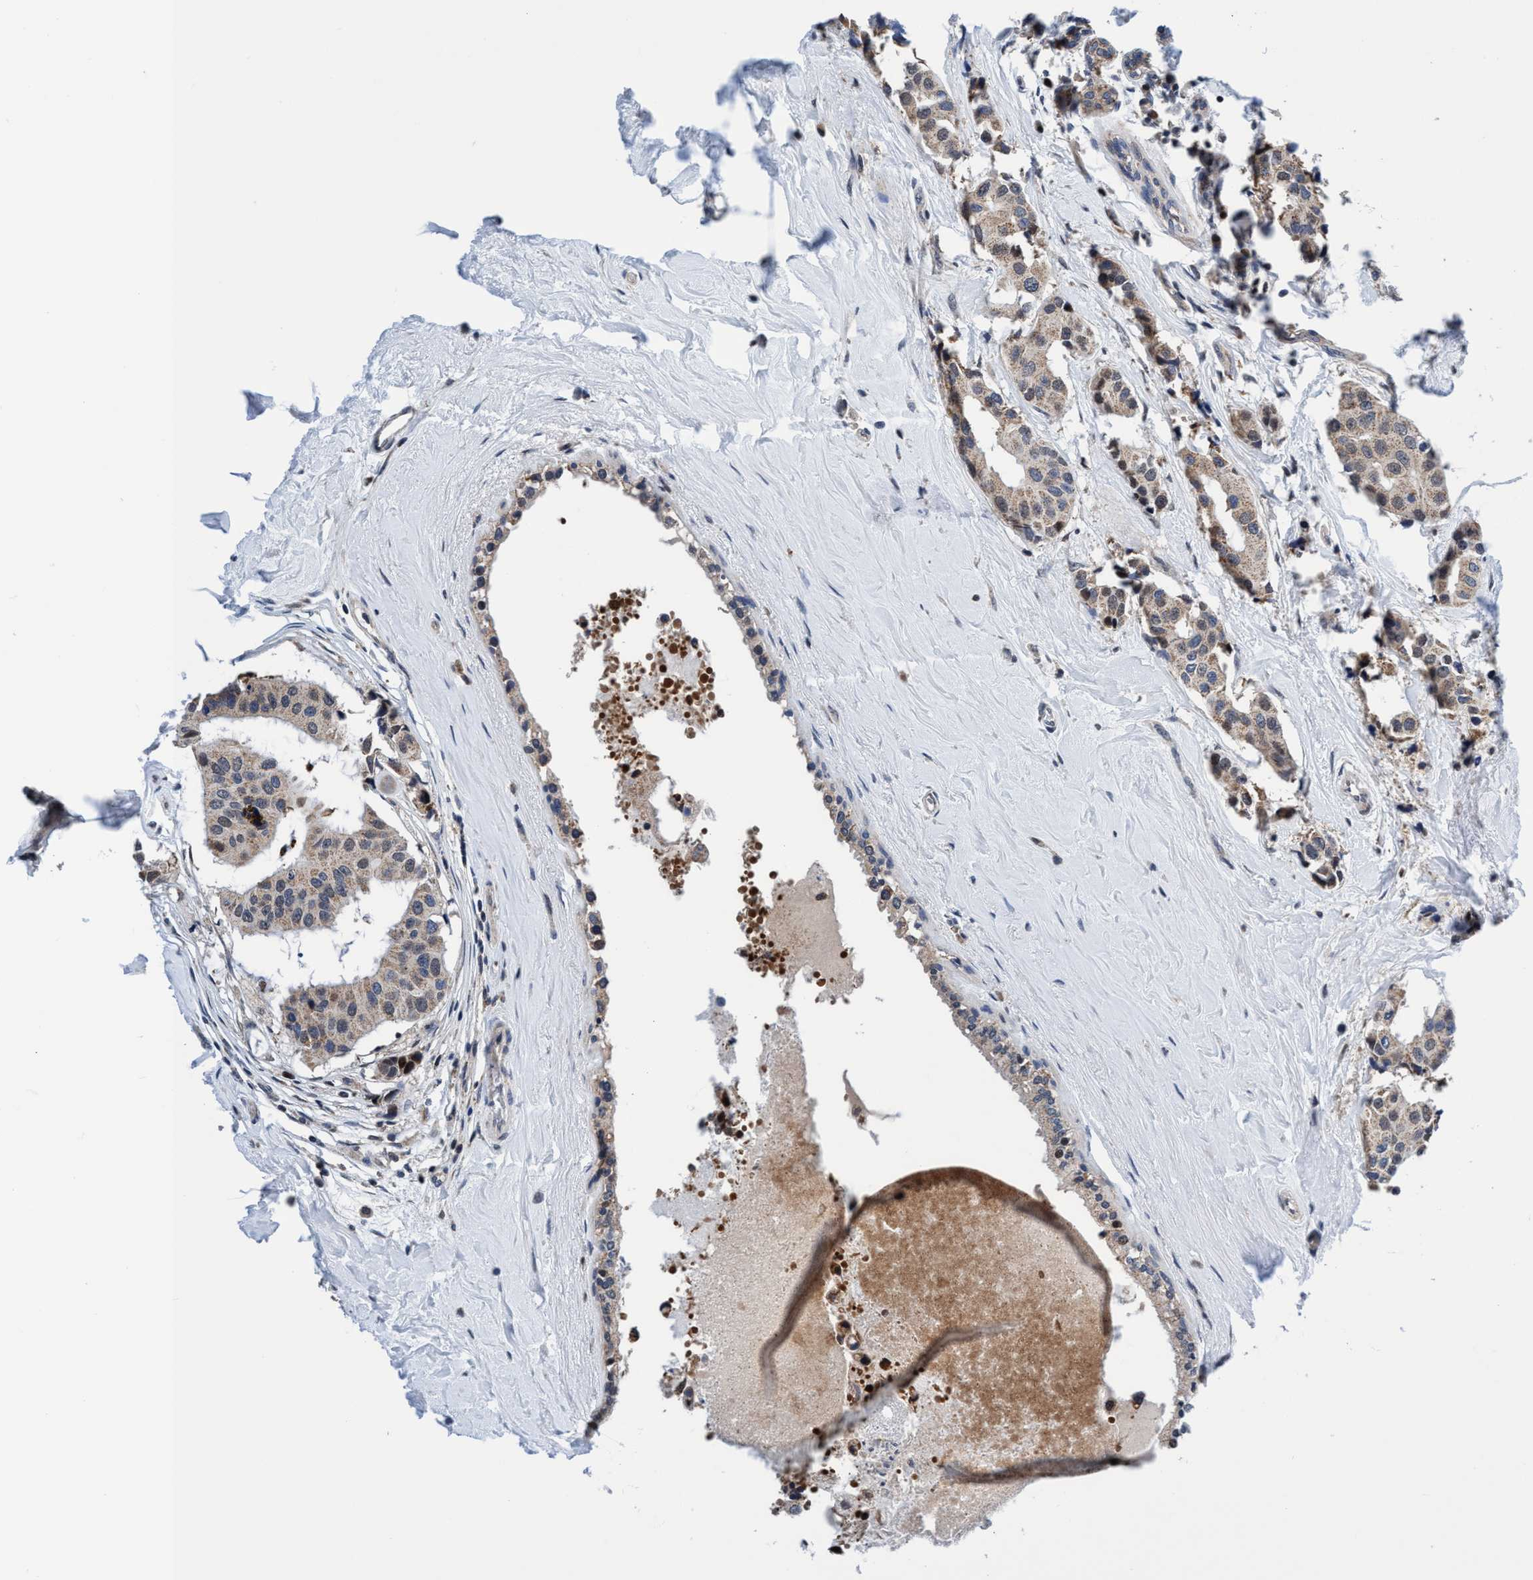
{"staining": {"intensity": "moderate", "quantity": "<25%", "location": "cytoplasmic/membranous,nuclear"}, "tissue": "breast cancer", "cell_type": "Tumor cells", "image_type": "cancer", "snomed": [{"axis": "morphology", "description": "Normal tissue, NOS"}, {"axis": "morphology", "description": "Duct carcinoma"}, {"axis": "topography", "description": "Breast"}], "caption": "Protein expression analysis of human infiltrating ductal carcinoma (breast) reveals moderate cytoplasmic/membranous and nuclear positivity in about <25% of tumor cells.", "gene": "AGAP2", "patient": {"sex": "female", "age": 39}}